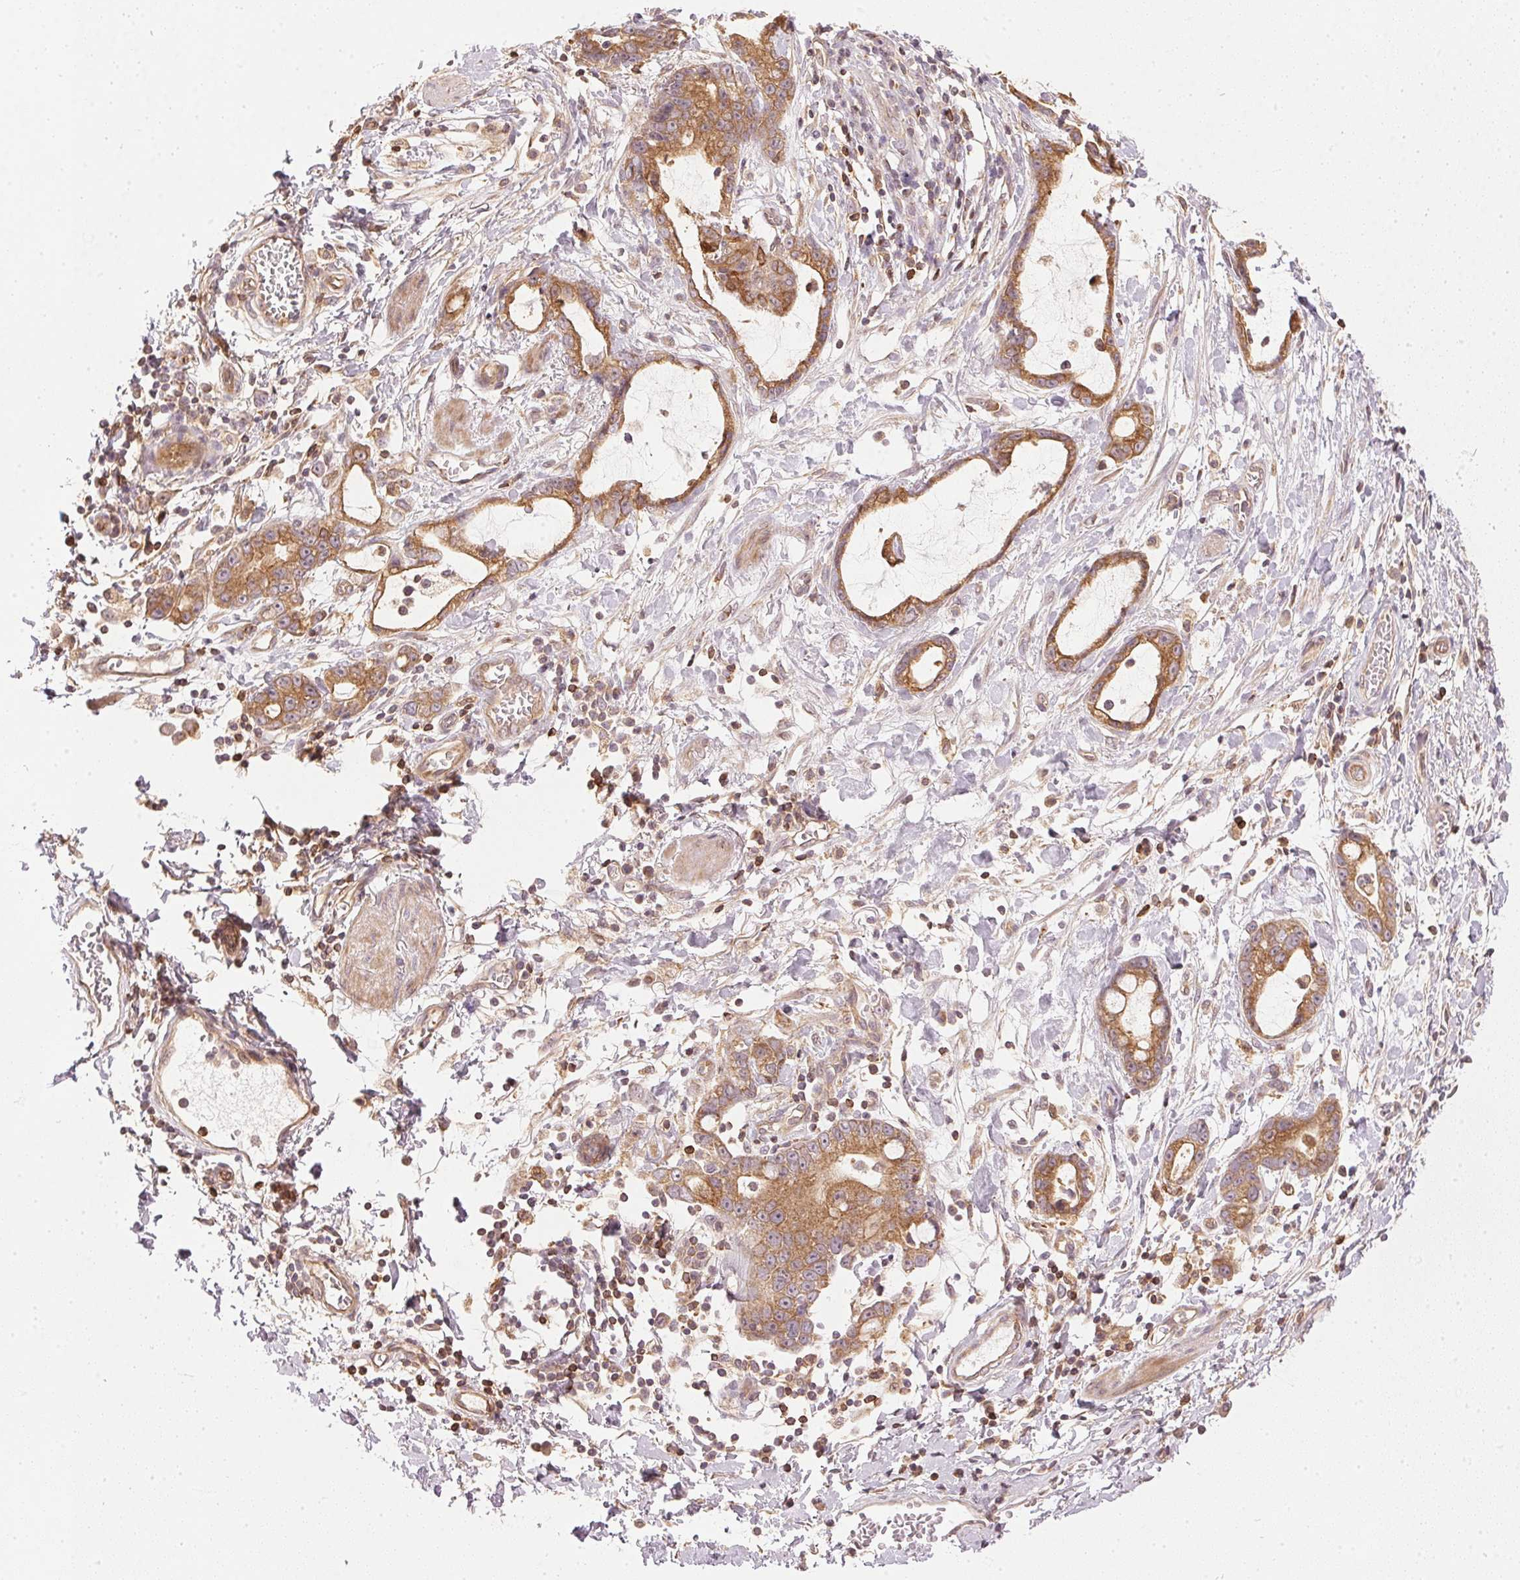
{"staining": {"intensity": "moderate", "quantity": ">75%", "location": "cytoplasmic/membranous"}, "tissue": "stomach cancer", "cell_type": "Tumor cells", "image_type": "cancer", "snomed": [{"axis": "morphology", "description": "Adenocarcinoma, NOS"}, {"axis": "topography", "description": "Stomach"}], "caption": "Immunohistochemical staining of human stomach cancer exhibits medium levels of moderate cytoplasmic/membranous protein staining in approximately >75% of tumor cells.", "gene": "NADK2", "patient": {"sex": "male", "age": 55}}